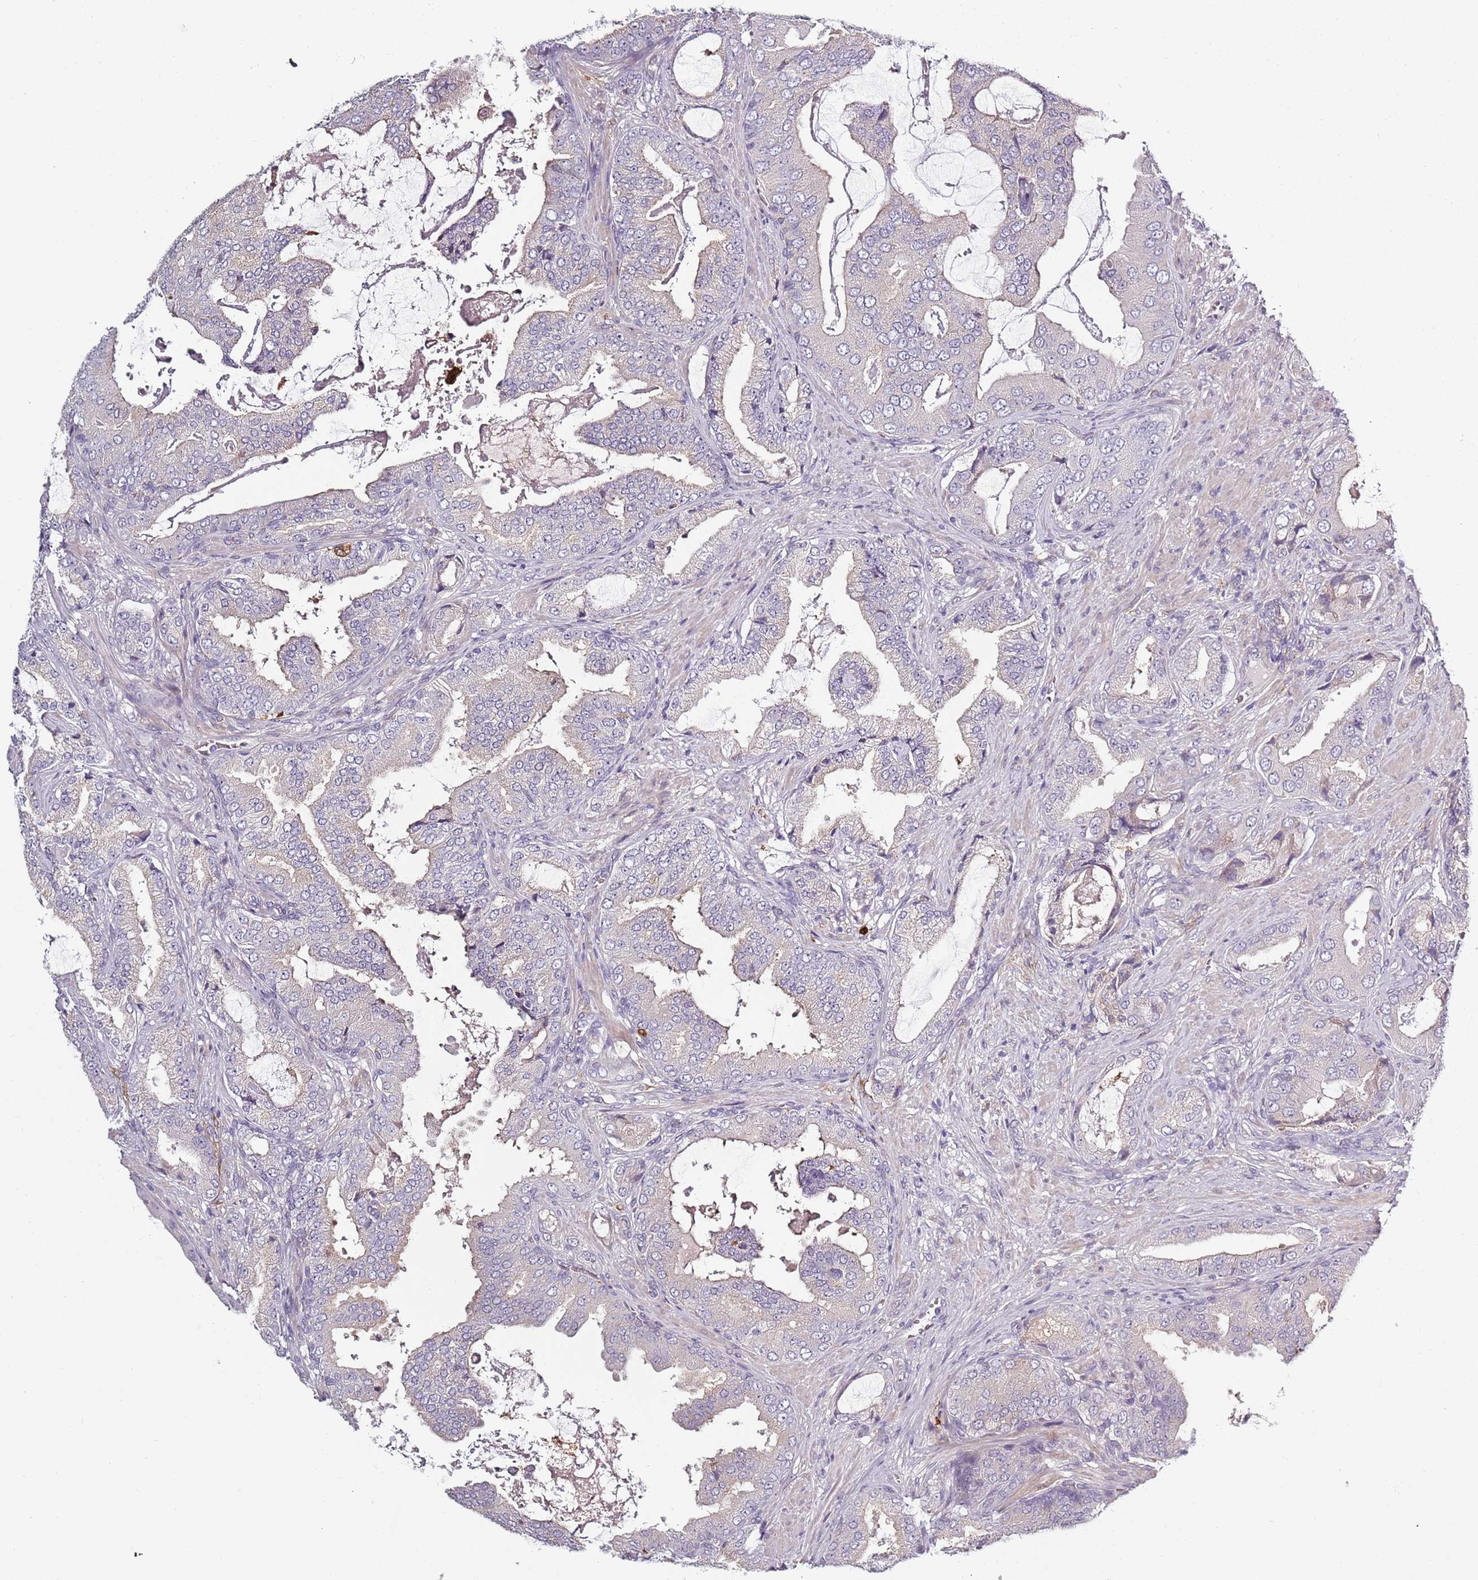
{"staining": {"intensity": "negative", "quantity": "none", "location": "none"}, "tissue": "prostate cancer", "cell_type": "Tumor cells", "image_type": "cancer", "snomed": [{"axis": "morphology", "description": "Adenocarcinoma, High grade"}, {"axis": "topography", "description": "Prostate"}], "caption": "Tumor cells are negative for protein expression in human prostate cancer (adenocarcinoma (high-grade)).", "gene": "CC2D2B", "patient": {"sex": "male", "age": 68}}